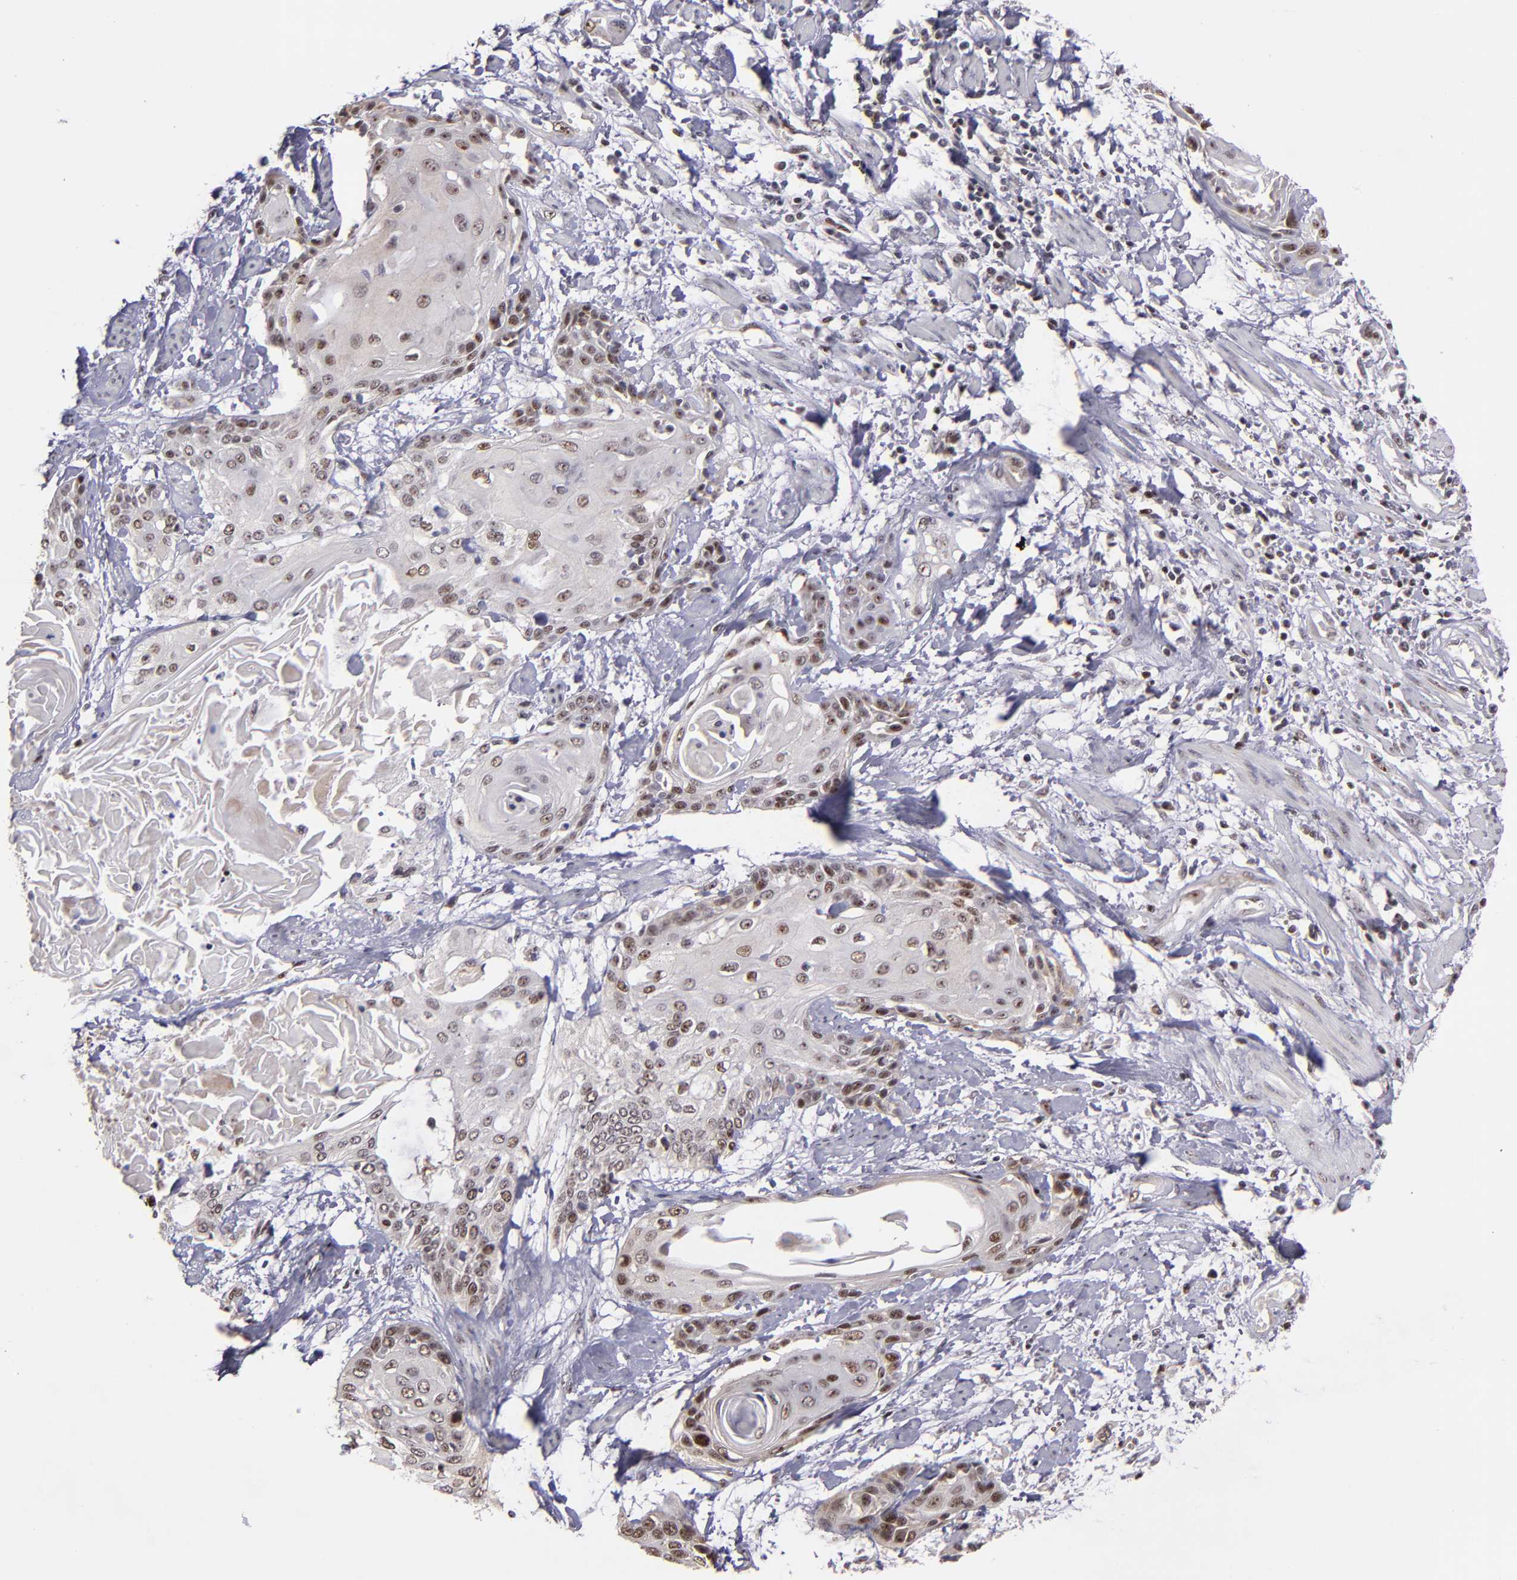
{"staining": {"intensity": "moderate", "quantity": "25%-75%", "location": "nuclear"}, "tissue": "cervical cancer", "cell_type": "Tumor cells", "image_type": "cancer", "snomed": [{"axis": "morphology", "description": "Squamous cell carcinoma, NOS"}, {"axis": "topography", "description": "Cervix"}], "caption": "An immunohistochemistry (IHC) histopathology image of neoplastic tissue is shown. Protein staining in brown highlights moderate nuclear positivity in squamous cell carcinoma (cervical) within tumor cells.", "gene": "DDX24", "patient": {"sex": "female", "age": 57}}